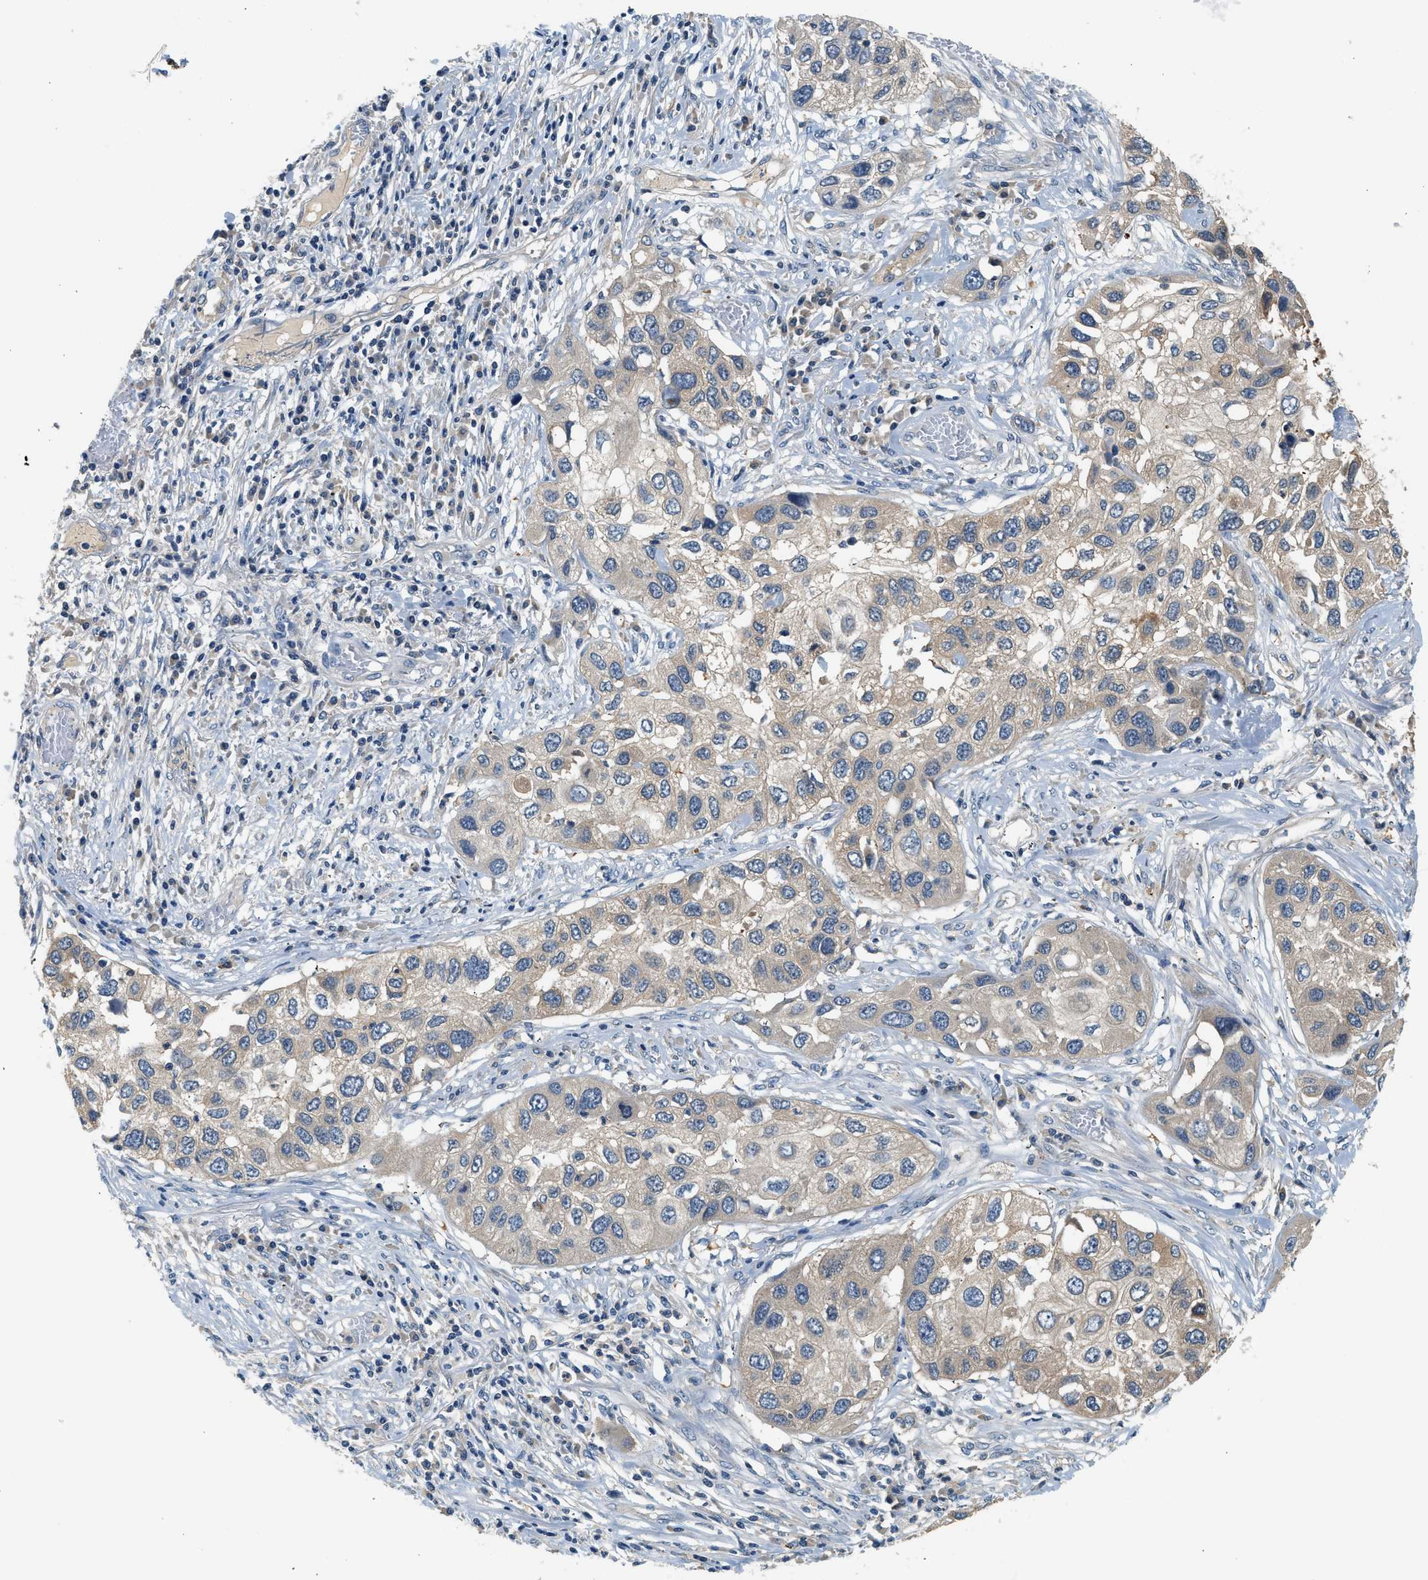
{"staining": {"intensity": "weak", "quantity": "<25%", "location": "cytoplasmic/membranous"}, "tissue": "lung cancer", "cell_type": "Tumor cells", "image_type": "cancer", "snomed": [{"axis": "morphology", "description": "Squamous cell carcinoma, NOS"}, {"axis": "topography", "description": "Lung"}], "caption": "High magnification brightfield microscopy of lung cancer stained with DAB (brown) and counterstained with hematoxylin (blue): tumor cells show no significant expression. (Brightfield microscopy of DAB IHC at high magnification).", "gene": "SLC35E1", "patient": {"sex": "male", "age": 71}}